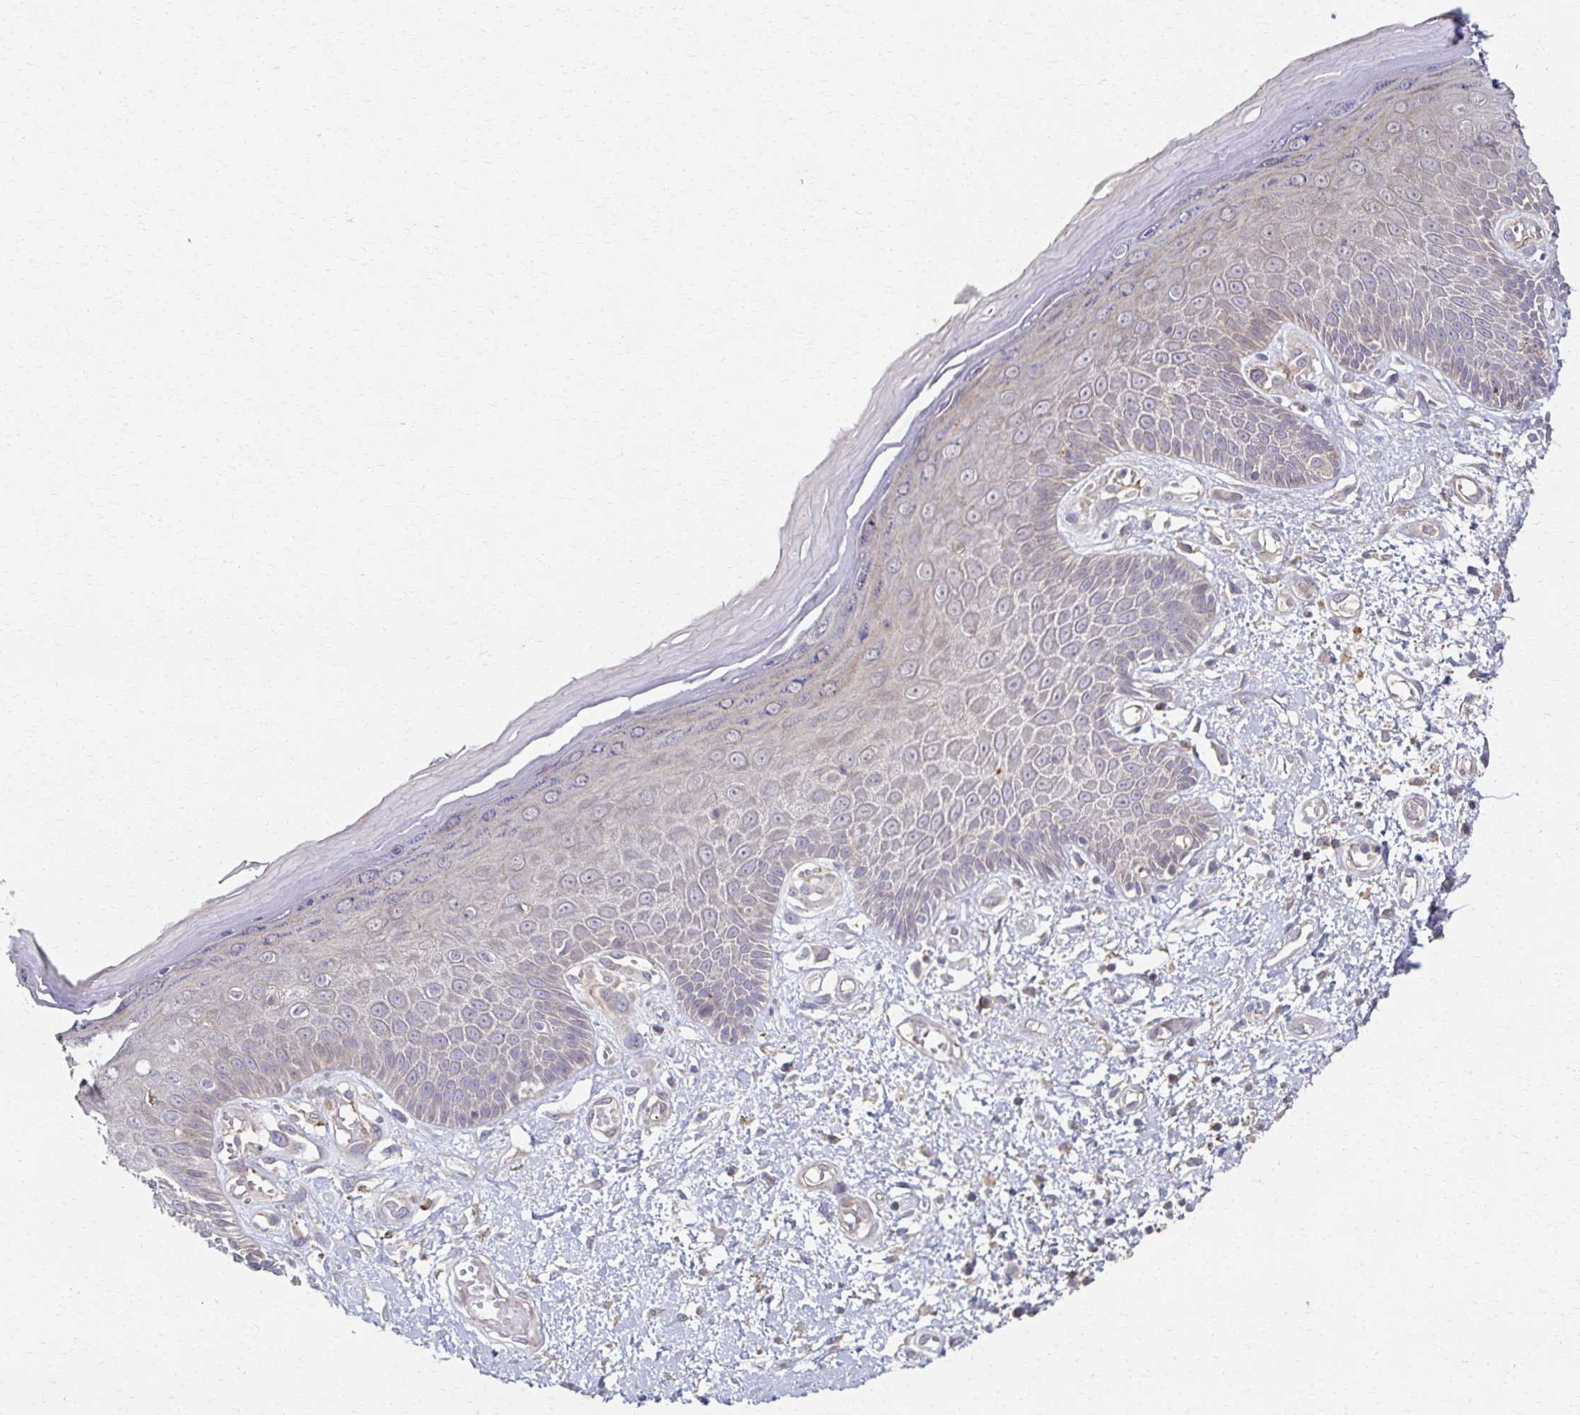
{"staining": {"intensity": "weak", "quantity": "<25%", "location": "cytoplasmic/membranous"}, "tissue": "skin", "cell_type": "Epidermal cells", "image_type": "normal", "snomed": [{"axis": "morphology", "description": "Normal tissue, NOS"}, {"axis": "topography", "description": "Anal"}, {"axis": "topography", "description": "Peripheral nerve tissue"}], "caption": "A high-resolution photomicrograph shows immunohistochemistry staining of unremarkable skin, which demonstrates no significant staining in epidermal cells.", "gene": "EOLA1", "patient": {"sex": "male", "age": 78}}